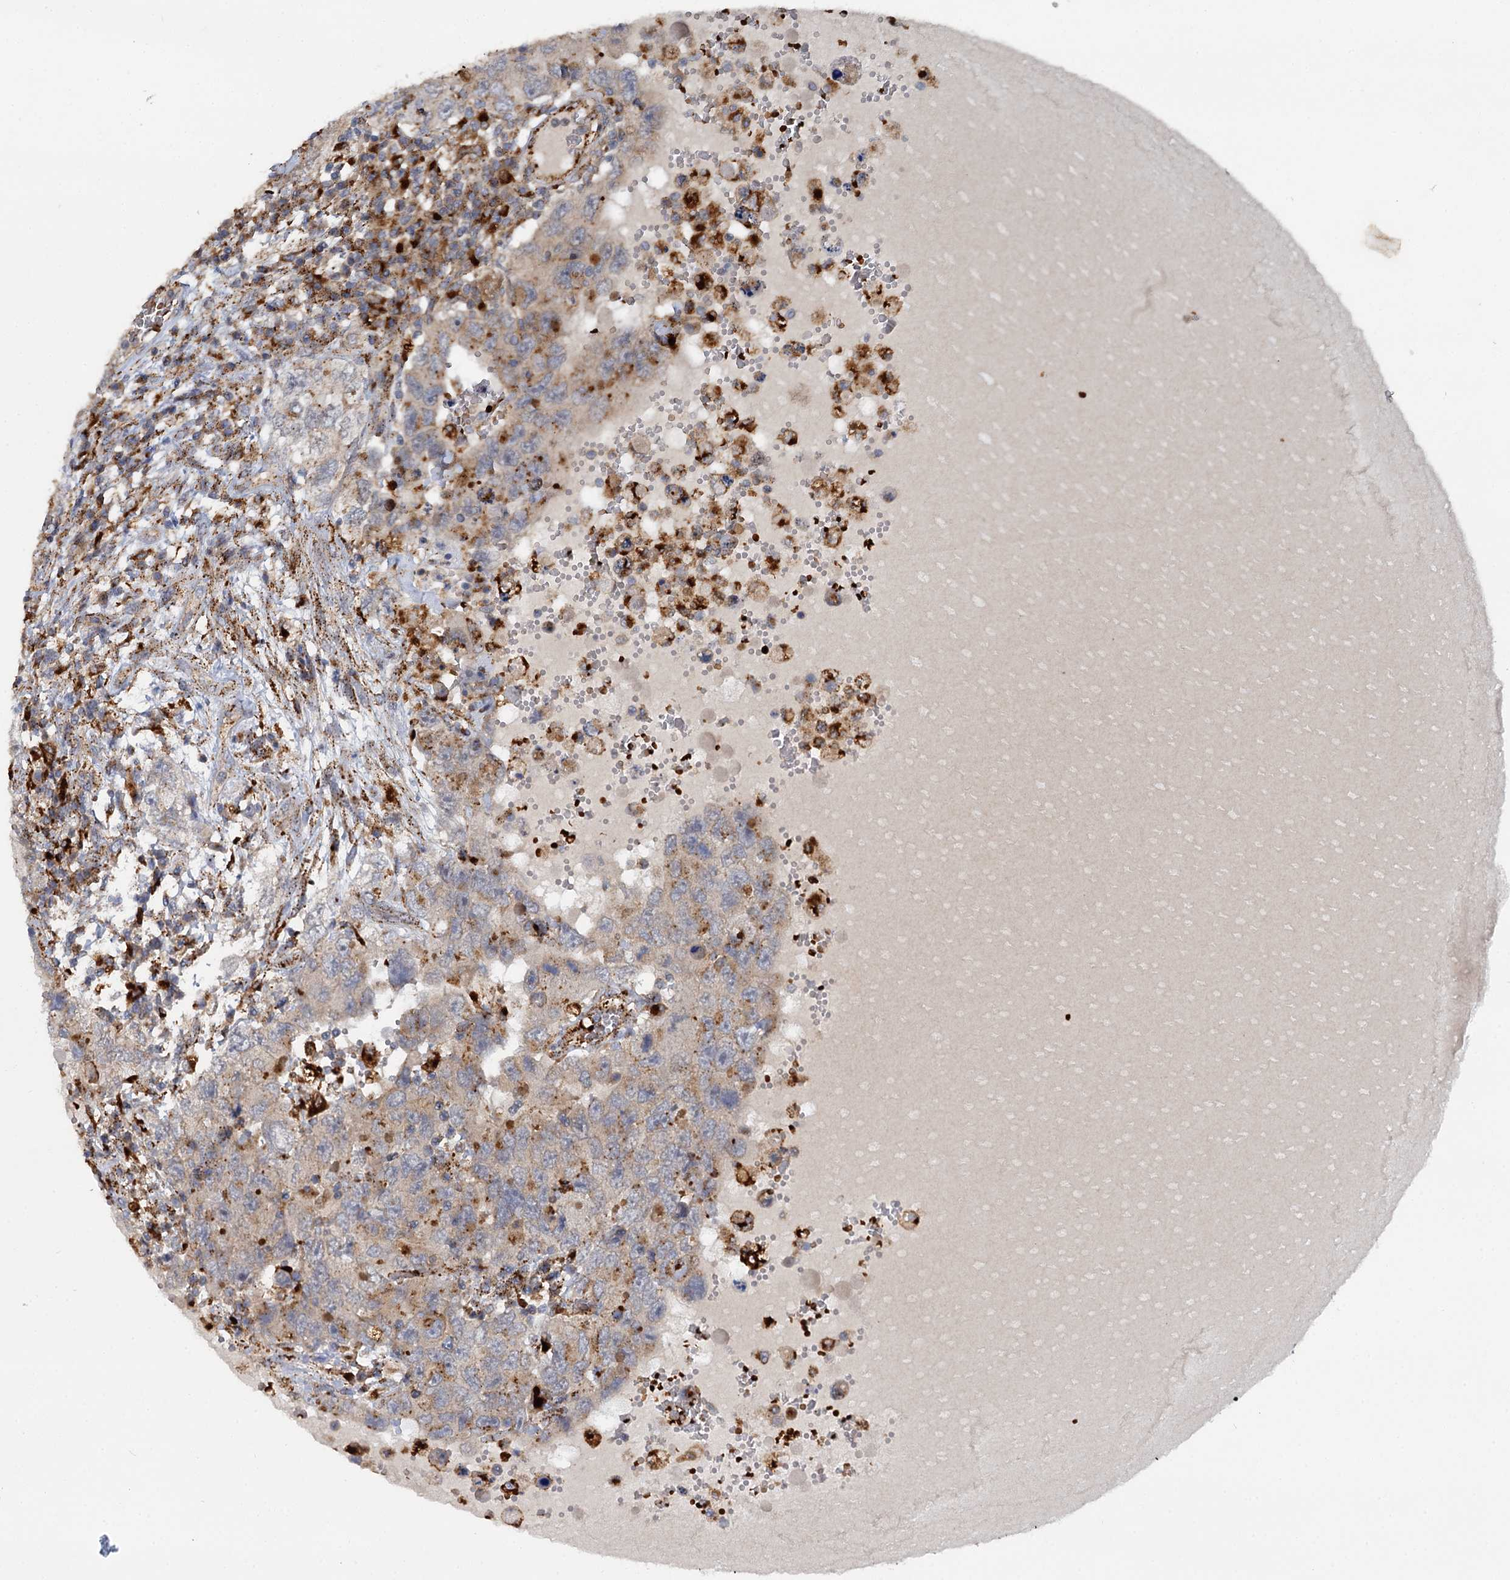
{"staining": {"intensity": "weak", "quantity": "25%-75%", "location": "cytoplasmic/membranous"}, "tissue": "testis cancer", "cell_type": "Tumor cells", "image_type": "cancer", "snomed": [{"axis": "morphology", "description": "Carcinoma, Embryonal, NOS"}, {"axis": "topography", "description": "Testis"}], "caption": "The immunohistochemical stain highlights weak cytoplasmic/membranous positivity in tumor cells of testis embryonal carcinoma tissue.", "gene": "GBA1", "patient": {"sex": "male", "age": 26}}